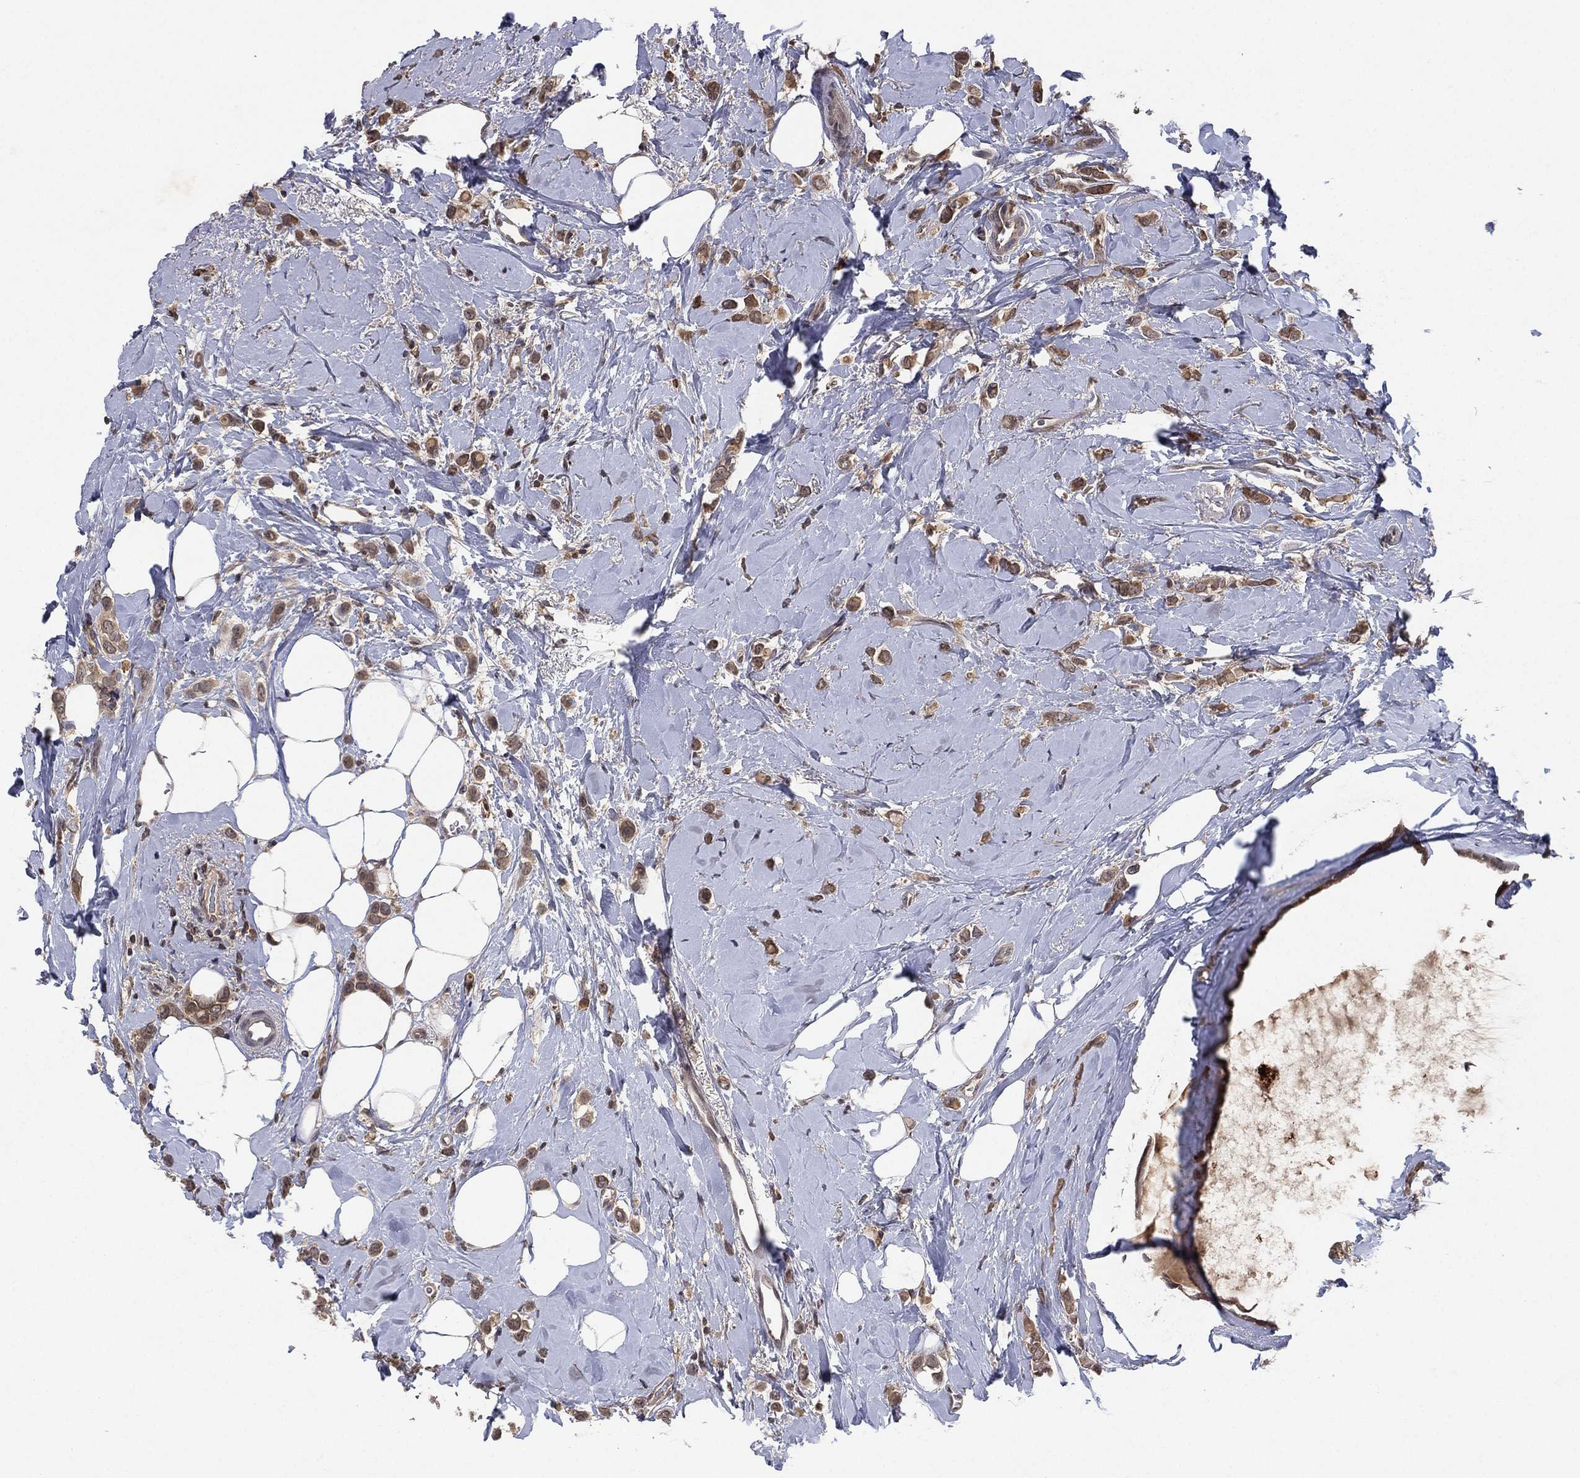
{"staining": {"intensity": "weak", "quantity": ">75%", "location": "cytoplasmic/membranous"}, "tissue": "breast cancer", "cell_type": "Tumor cells", "image_type": "cancer", "snomed": [{"axis": "morphology", "description": "Lobular carcinoma"}, {"axis": "topography", "description": "Breast"}], "caption": "Lobular carcinoma (breast) was stained to show a protein in brown. There is low levels of weak cytoplasmic/membranous expression in about >75% of tumor cells. Using DAB (brown) and hematoxylin (blue) stains, captured at high magnification using brightfield microscopy.", "gene": "ATG4B", "patient": {"sex": "female", "age": 66}}